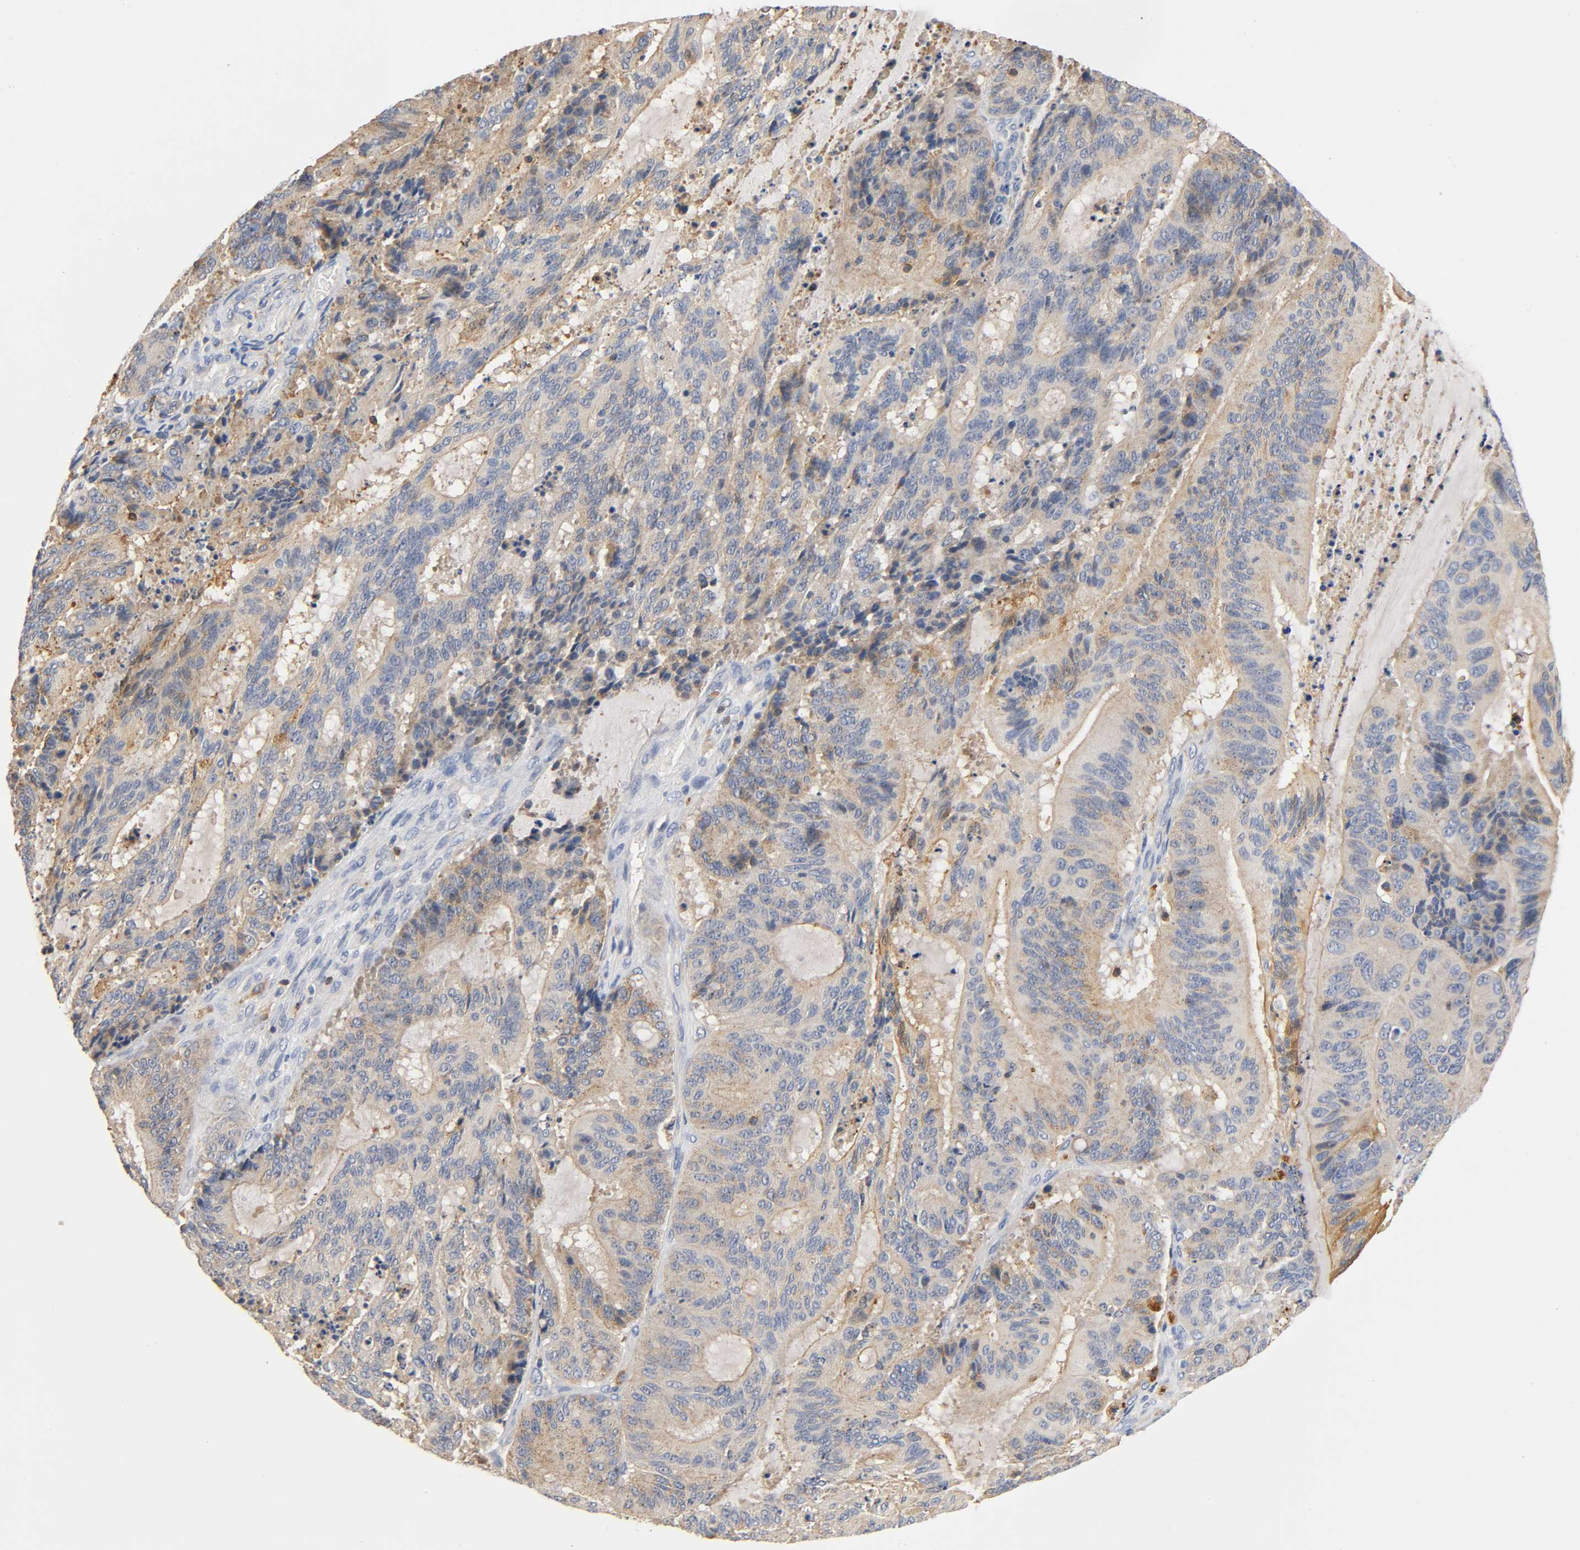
{"staining": {"intensity": "weak", "quantity": ">75%", "location": "cytoplasmic/membranous"}, "tissue": "liver cancer", "cell_type": "Tumor cells", "image_type": "cancer", "snomed": [{"axis": "morphology", "description": "Cholangiocarcinoma"}, {"axis": "topography", "description": "Liver"}], "caption": "DAB immunohistochemical staining of human liver cancer (cholangiocarcinoma) demonstrates weak cytoplasmic/membranous protein positivity in about >75% of tumor cells.", "gene": "UCKL1", "patient": {"sex": "female", "age": 73}}